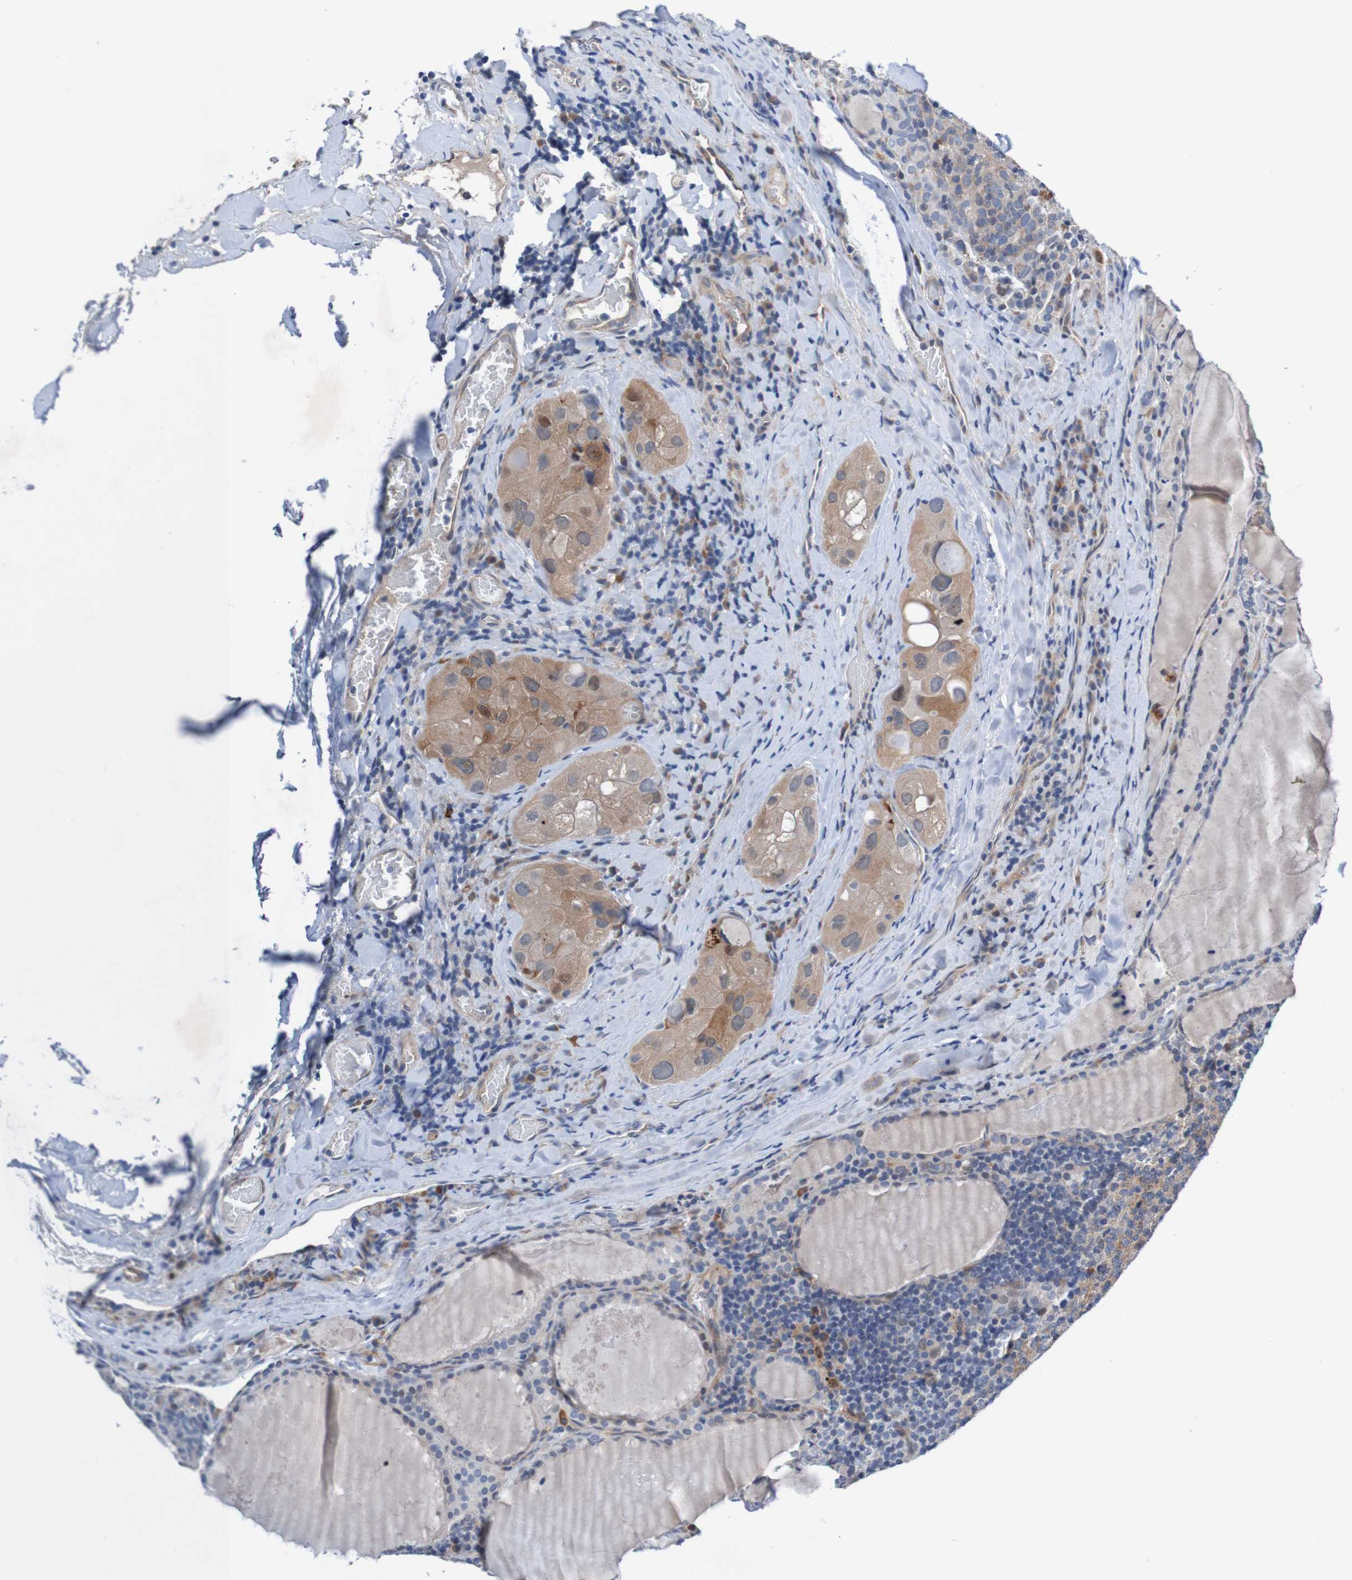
{"staining": {"intensity": "moderate", "quantity": ">75%", "location": "cytoplasmic/membranous"}, "tissue": "thyroid cancer", "cell_type": "Tumor cells", "image_type": "cancer", "snomed": [{"axis": "morphology", "description": "Papillary adenocarcinoma, NOS"}, {"axis": "topography", "description": "Thyroid gland"}], "caption": "Immunohistochemical staining of thyroid cancer demonstrates moderate cytoplasmic/membranous protein expression in approximately >75% of tumor cells.", "gene": "CPED1", "patient": {"sex": "female", "age": 42}}